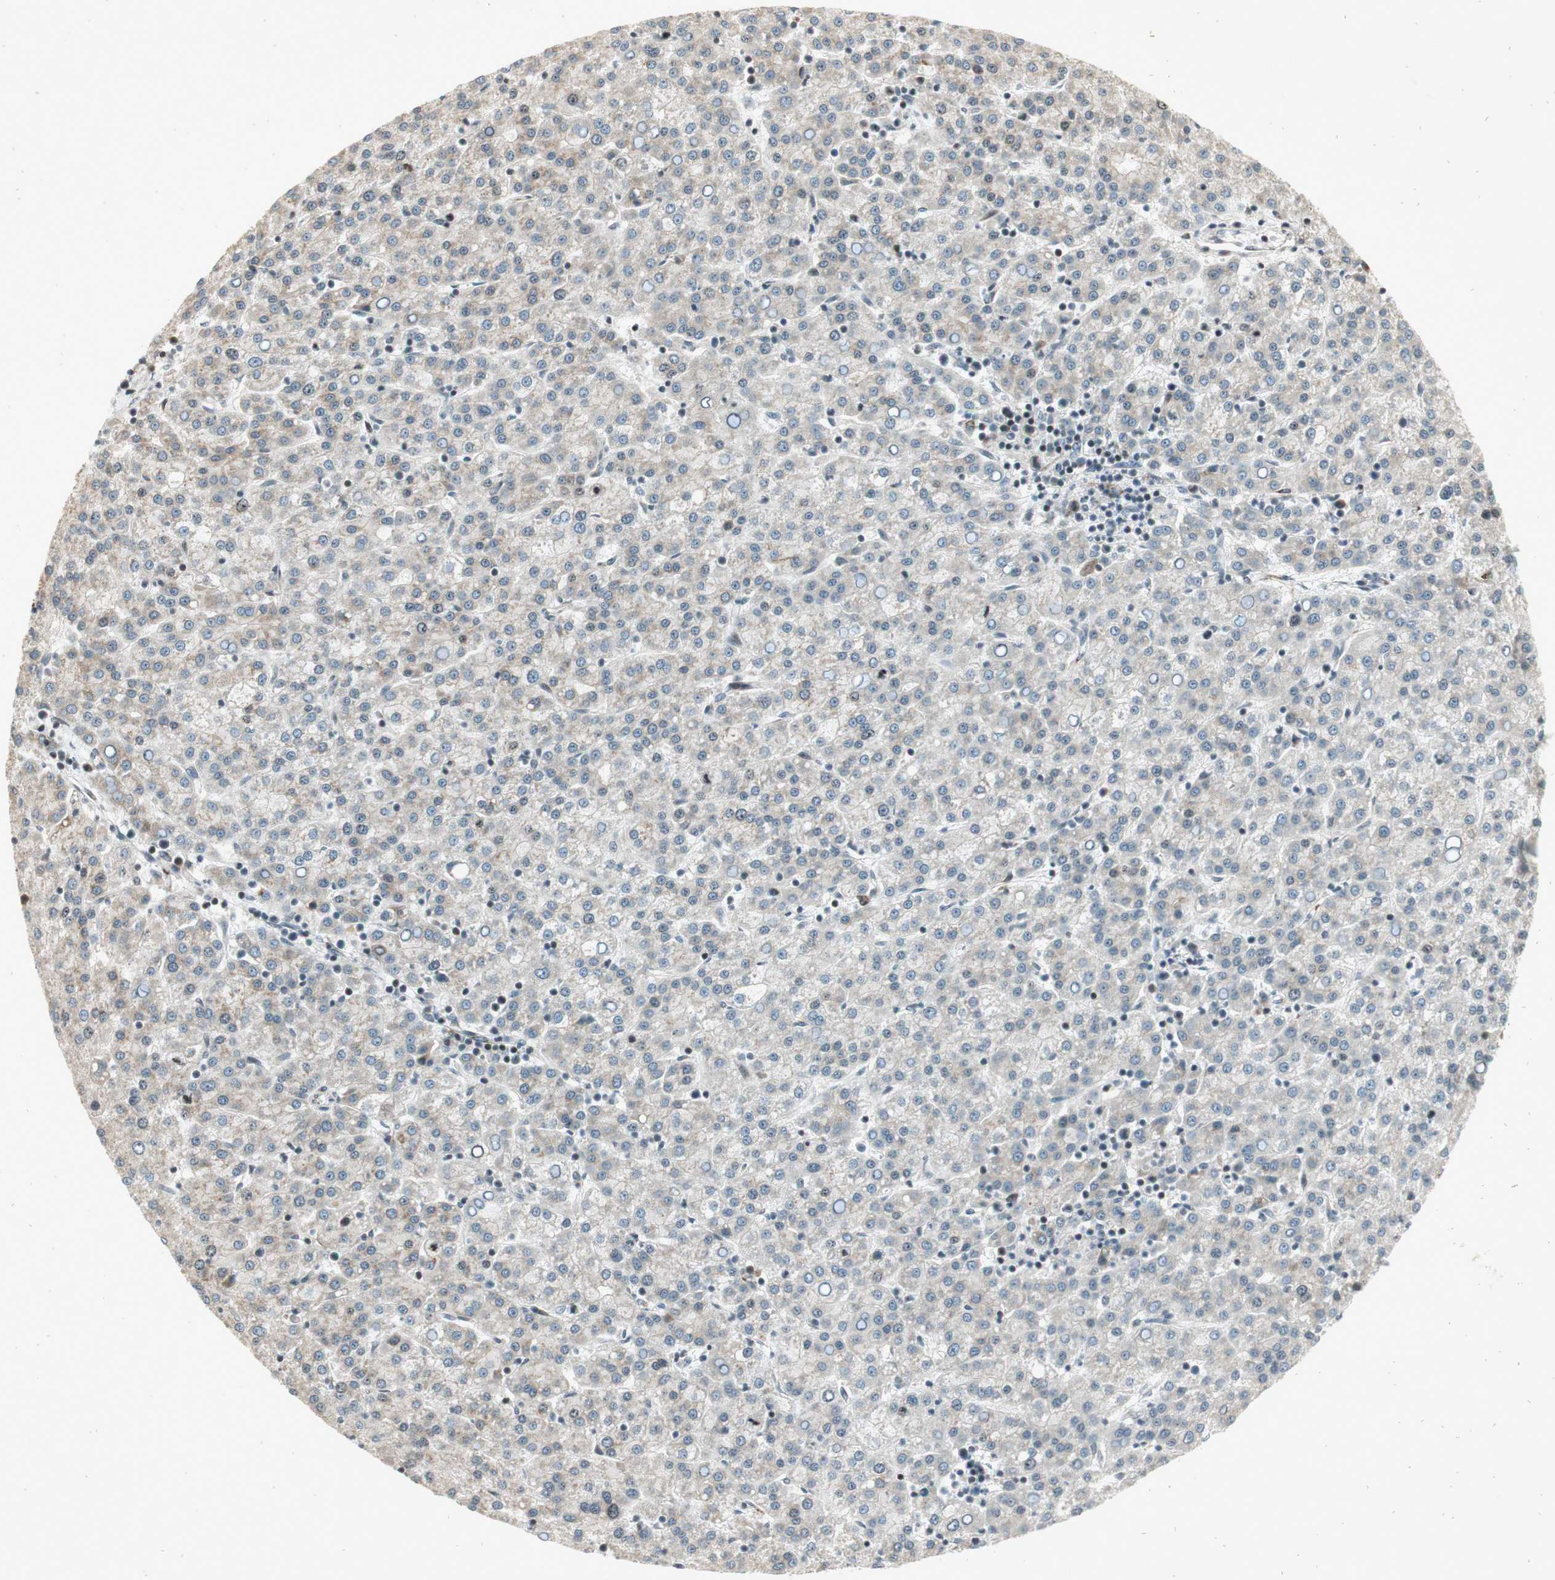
{"staining": {"intensity": "negative", "quantity": "none", "location": "none"}, "tissue": "liver cancer", "cell_type": "Tumor cells", "image_type": "cancer", "snomed": [{"axis": "morphology", "description": "Carcinoma, Hepatocellular, NOS"}, {"axis": "topography", "description": "Liver"}], "caption": "Tumor cells show no significant protein positivity in liver cancer (hepatocellular carcinoma).", "gene": "NEO1", "patient": {"sex": "female", "age": 58}}